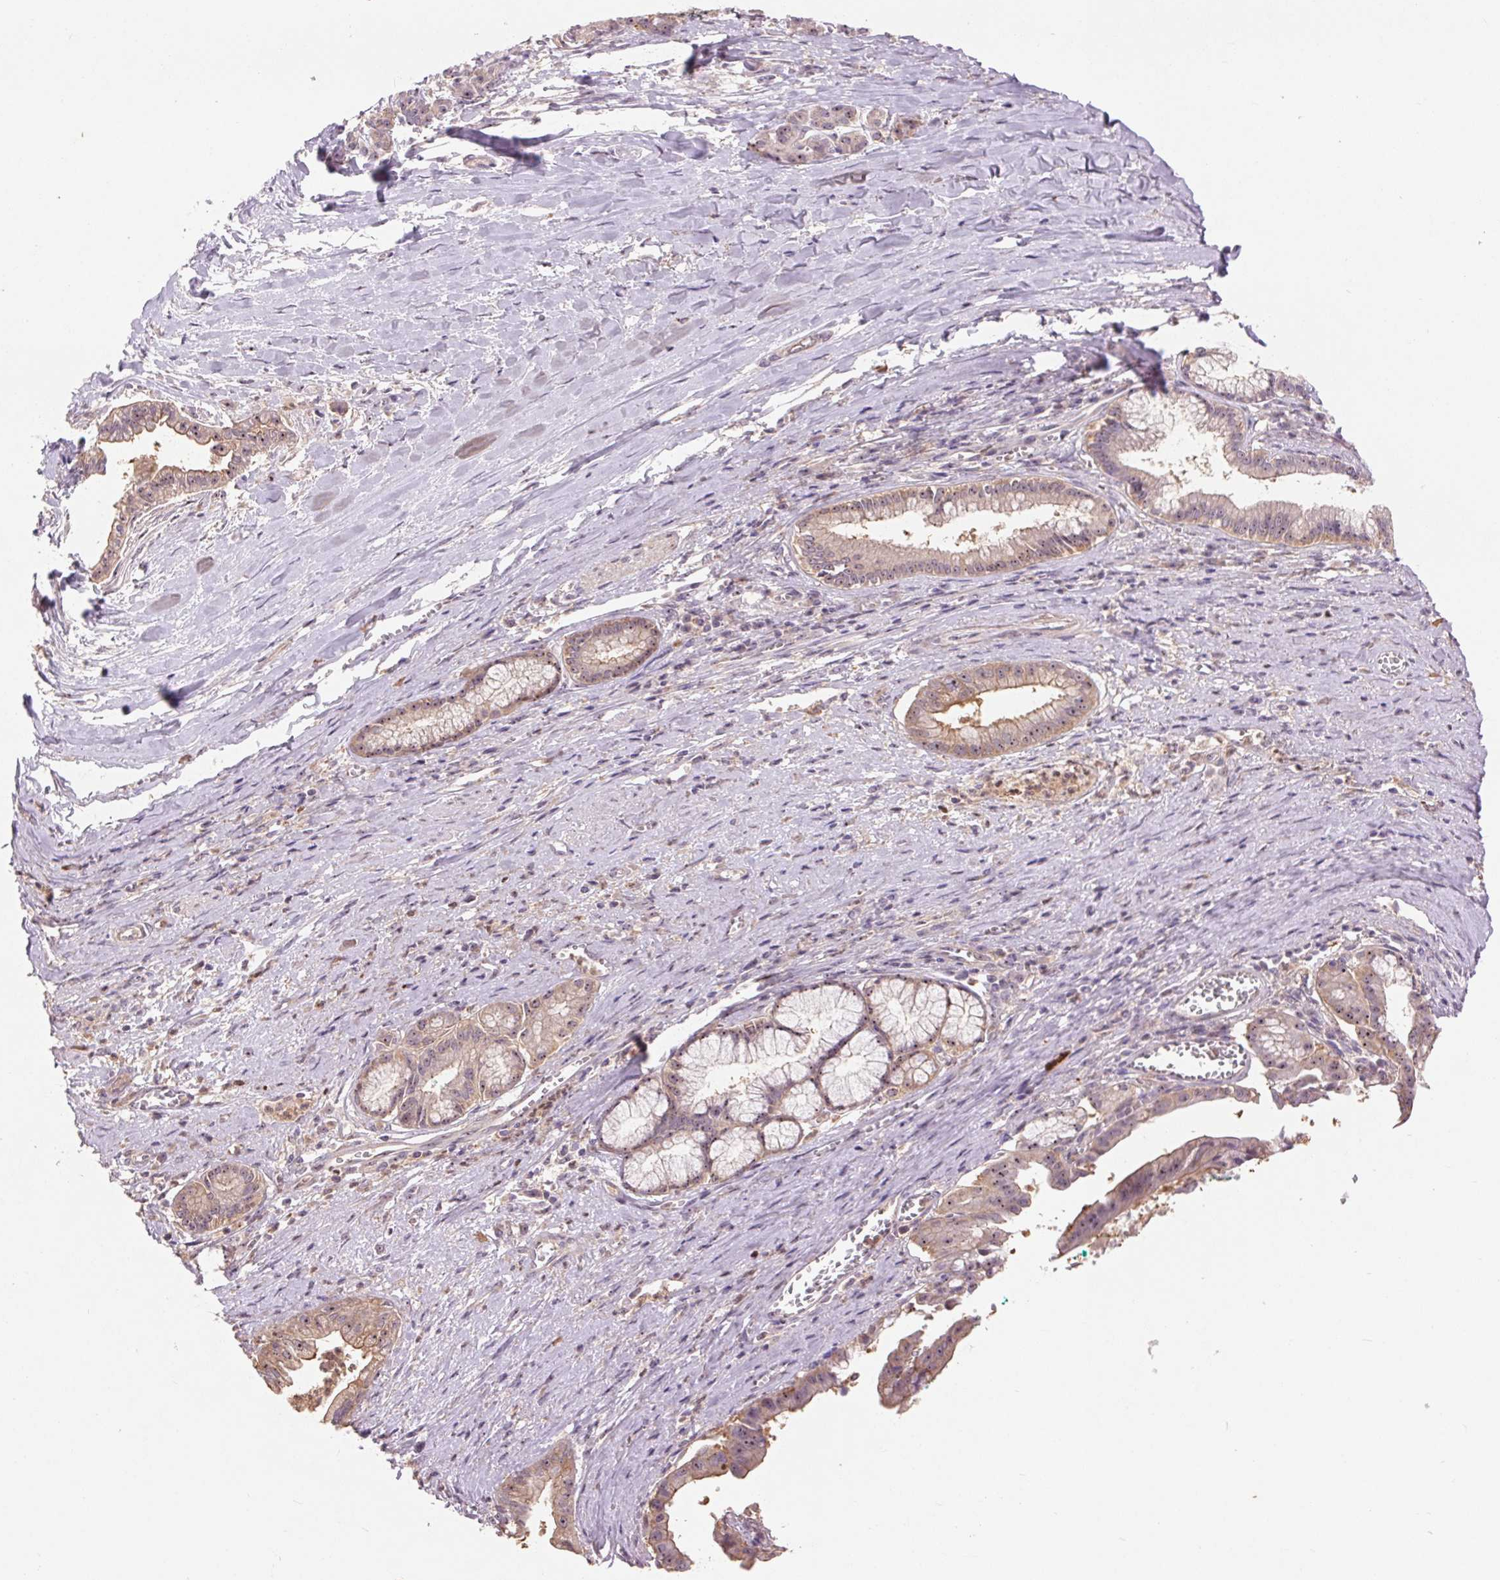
{"staining": {"intensity": "weak", "quantity": "25%-75%", "location": "cytoplasmic/membranous,nuclear"}, "tissue": "pancreatic cancer", "cell_type": "Tumor cells", "image_type": "cancer", "snomed": [{"axis": "morphology", "description": "Normal tissue, NOS"}, {"axis": "morphology", "description": "Adenocarcinoma, NOS"}, {"axis": "topography", "description": "Lymph node"}, {"axis": "topography", "description": "Pancreas"}], "caption": "Adenocarcinoma (pancreatic) stained with a protein marker reveals weak staining in tumor cells.", "gene": "RANBP3L", "patient": {"sex": "female", "age": 58}}